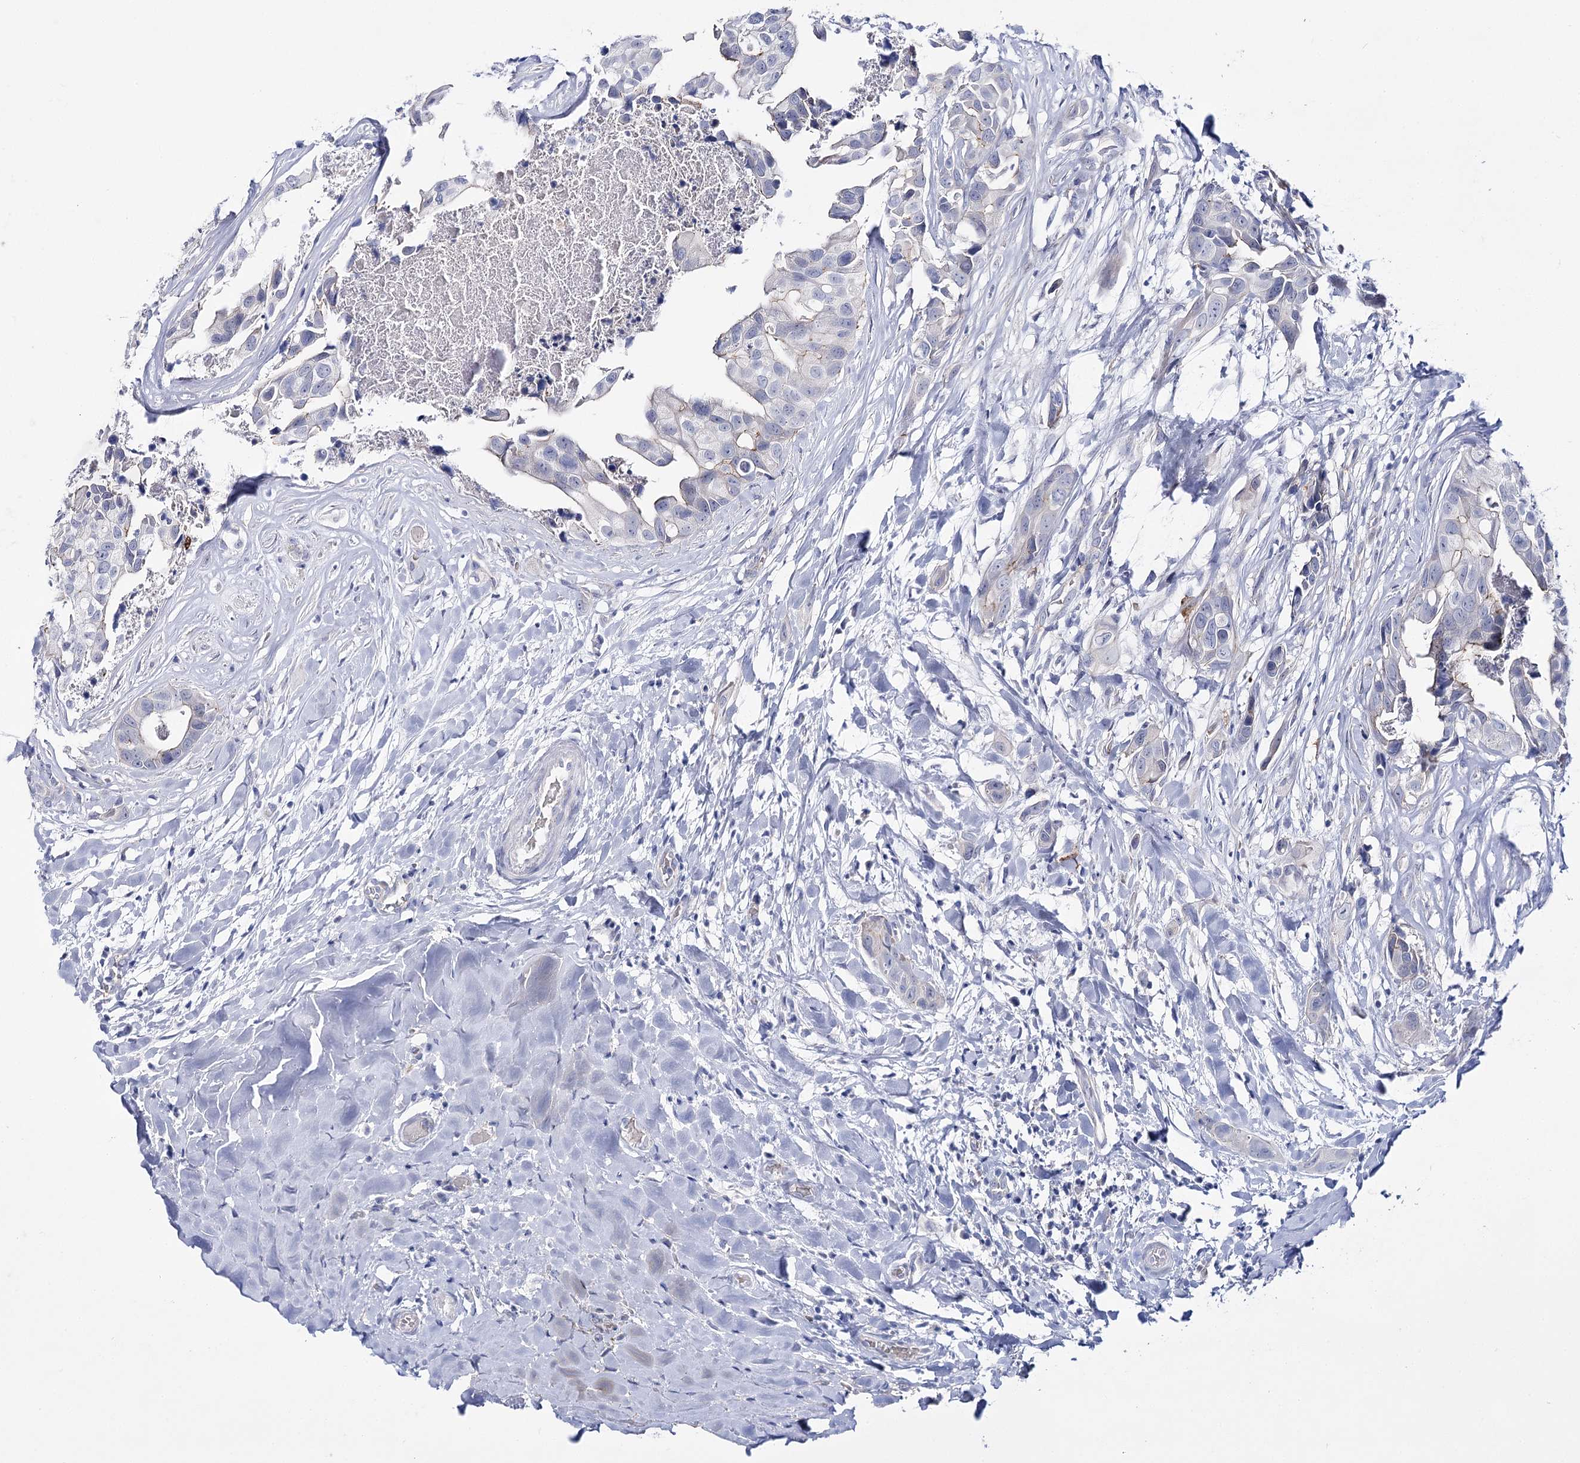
{"staining": {"intensity": "negative", "quantity": "none", "location": "none"}, "tissue": "head and neck cancer", "cell_type": "Tumor cells", "image_type": "cancer", "snomed": [{"axis": "morphology", "description": "Adenocarcinoma, NOS"}, {"axis": "morphology", "description": "Adenocarcinoma, metastatic, NOS"}, {"axis": "topography", "description": "Head-Neck"}], "caption": "Head and neck metastatic adenocarcinoma stained for a protein using IHC exhibits no positivity tumor cells.", "gene": "NRAP", "patient": {"sex": "male", "age": 75}}